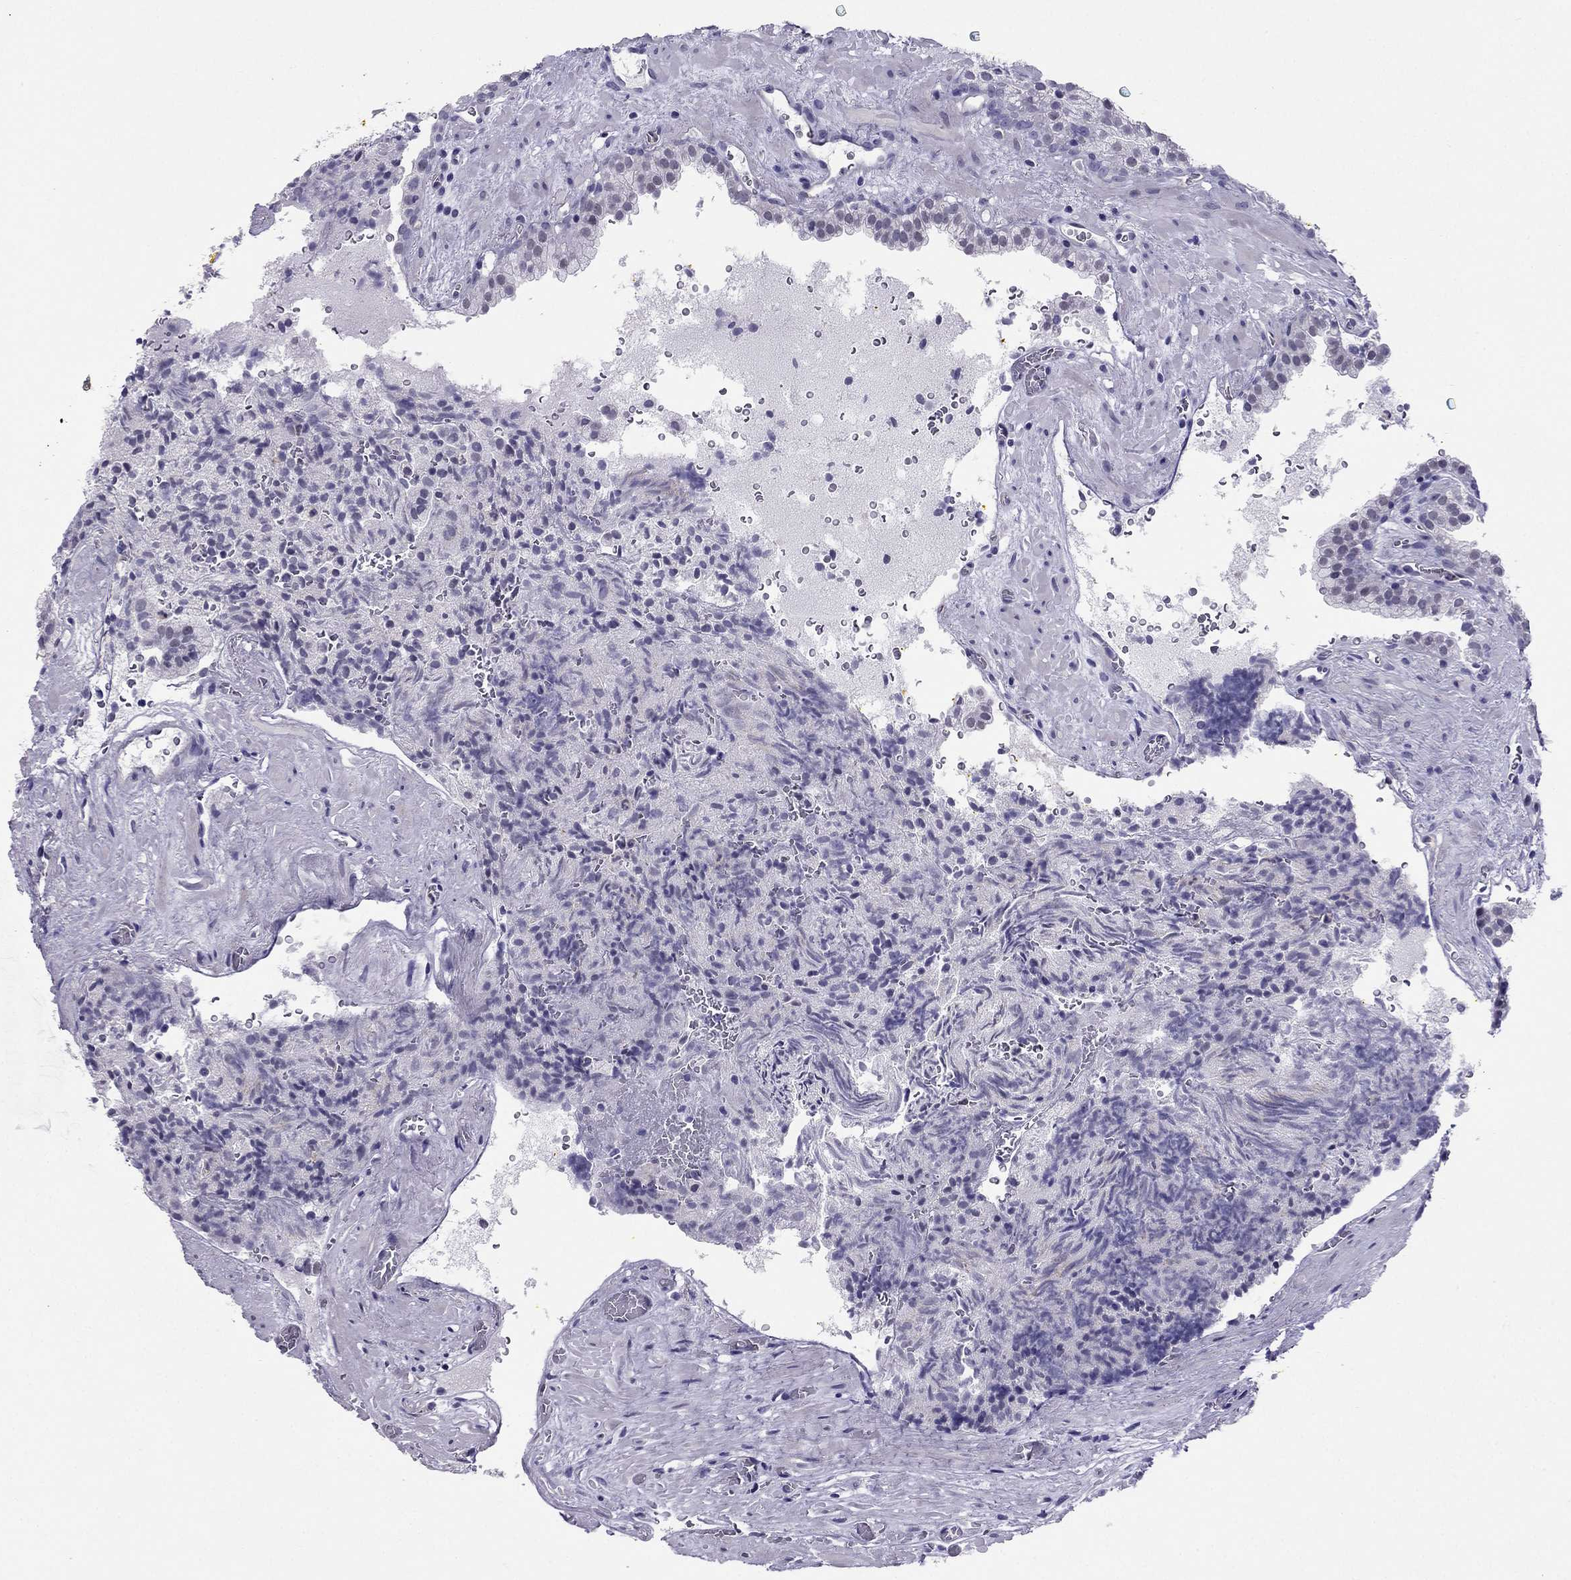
{"staining": {"intensity": "negative", "quantity": "none", "location": "none"}, "tissue": "prostate cancer", "cell_type": "Tumor cells", "image_type": "cancer", "snomed": [{"axis": "morphology", "description": "Adenocarcinoma, NOS"}, {"axis": "topography", "description": "Prostate"}], "caption": "Immunohistochemistry of human adenocarcinoma (prostate) shows no positivity in tumor cells.", "gene": "CROCC2", "patient": {"sex": "male", "age": 66}}